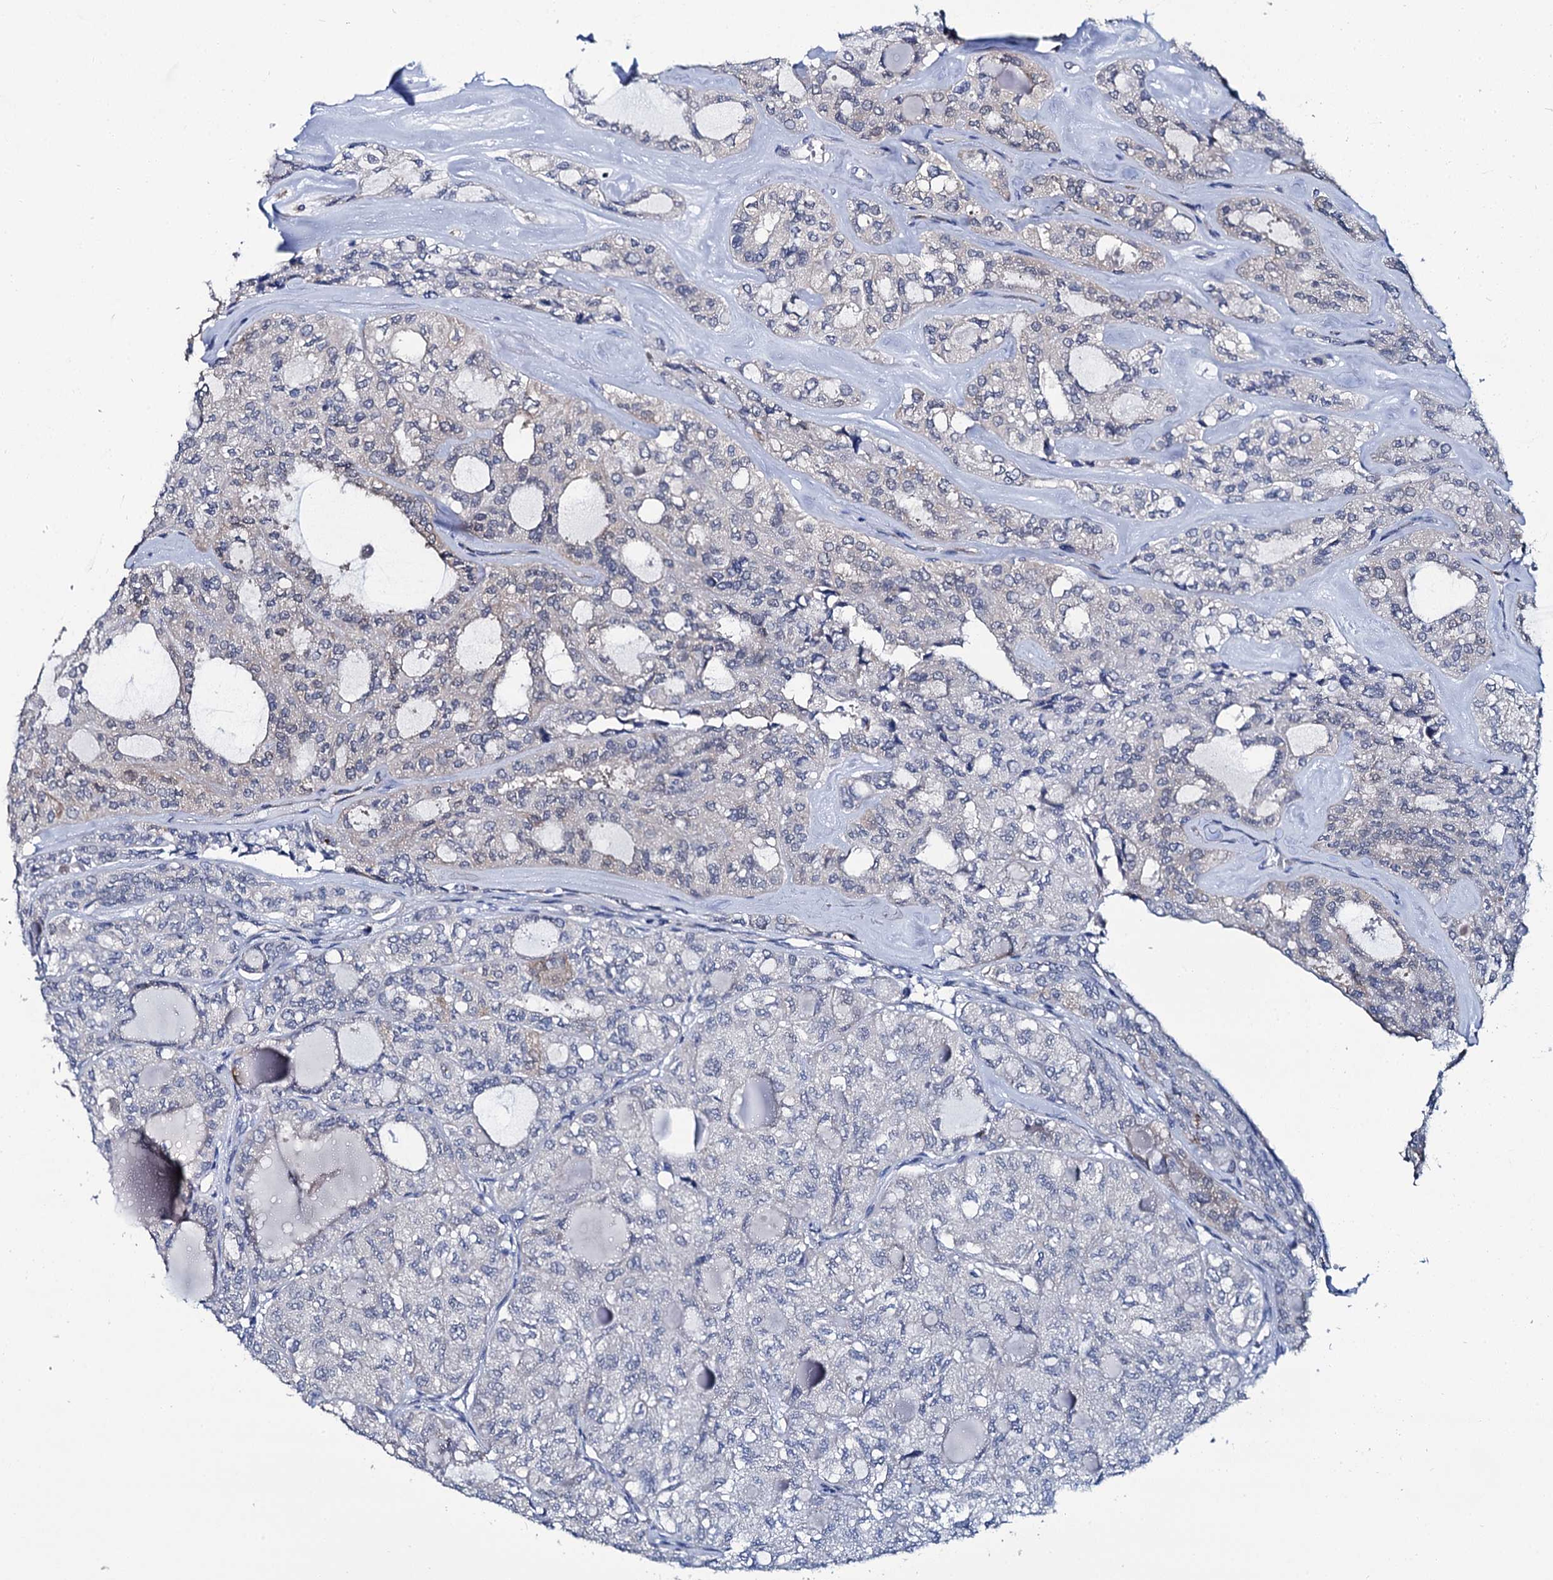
{"staining": {"intensity": "negative", "quantity": "none", "location": "none"}, "tissue": "thyroid cancer", "cell_type": "Tumor cells", "image_type": "cancer", "snomed": [{"axis": "morphology", "description": "Follicular adenoma carcinoma, NOS"}, {"axis": "topography", "description": "Thyroid gland"}], "caption": "Tumor cells are negative for brown protein staining in thyroid follicular adenoma carcinoma.", "gene": "MIOX", "patient": {"sex": "male", "age": 75}}